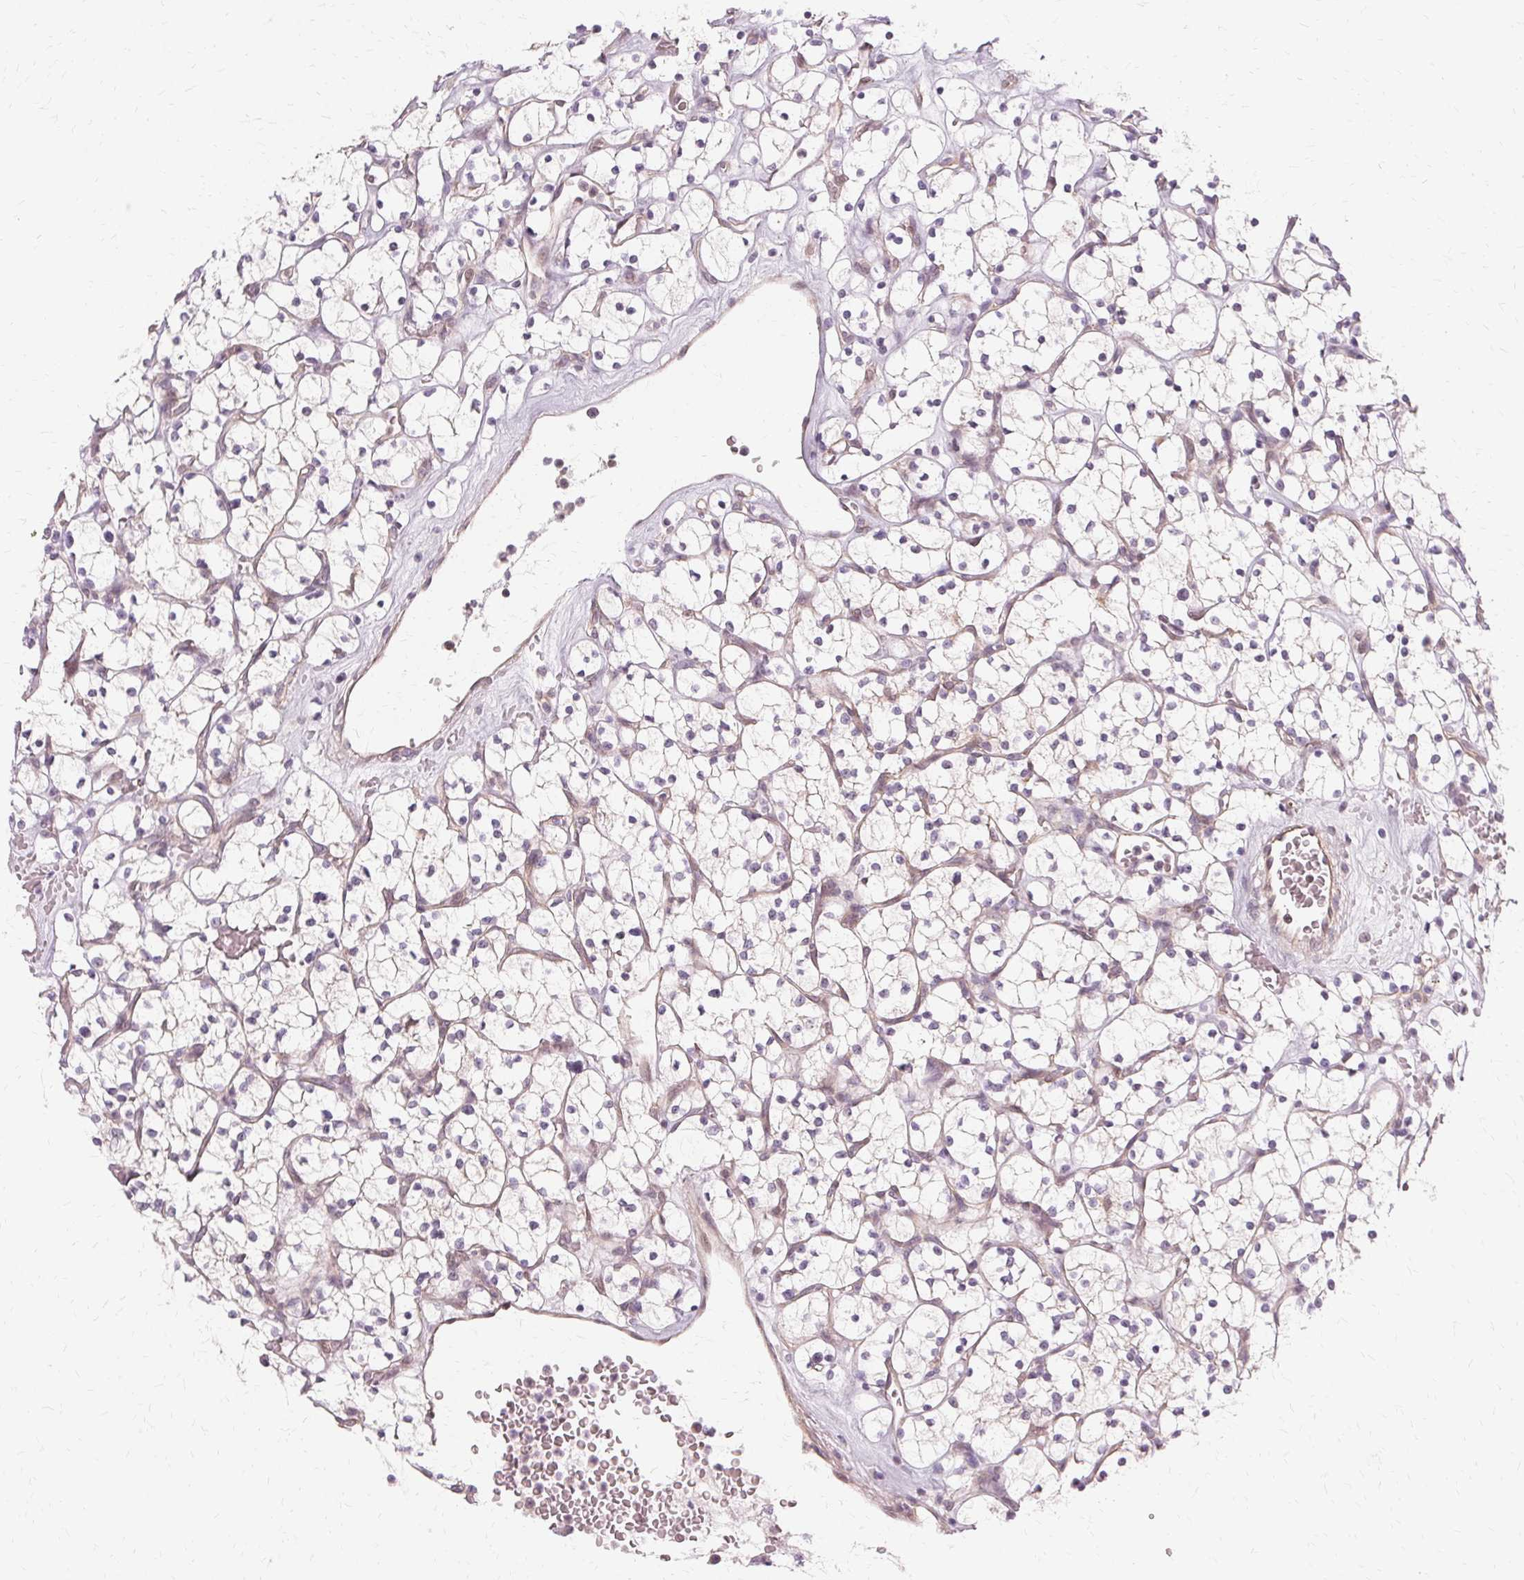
{"staining": {"intensity": "negative", "quantity": "none", "location": "none"}, "tissue": "renal cancer", "cell_type": "Tumor cells", "image_type": "cancer", "snomed": [{"axis": "morphology", "description": "Adenocarcinoma, NOS"}, {"axis": "topography", "description": "Kidney"}], "caption": "A histopathology image of human renal cancer is negative for staining in tumor cells. (DAB immunohistochemistry visualized using brightfield microscopy, high magnification).", "gene": "USP8", "patient": {"sex": "female", "age": 64}}